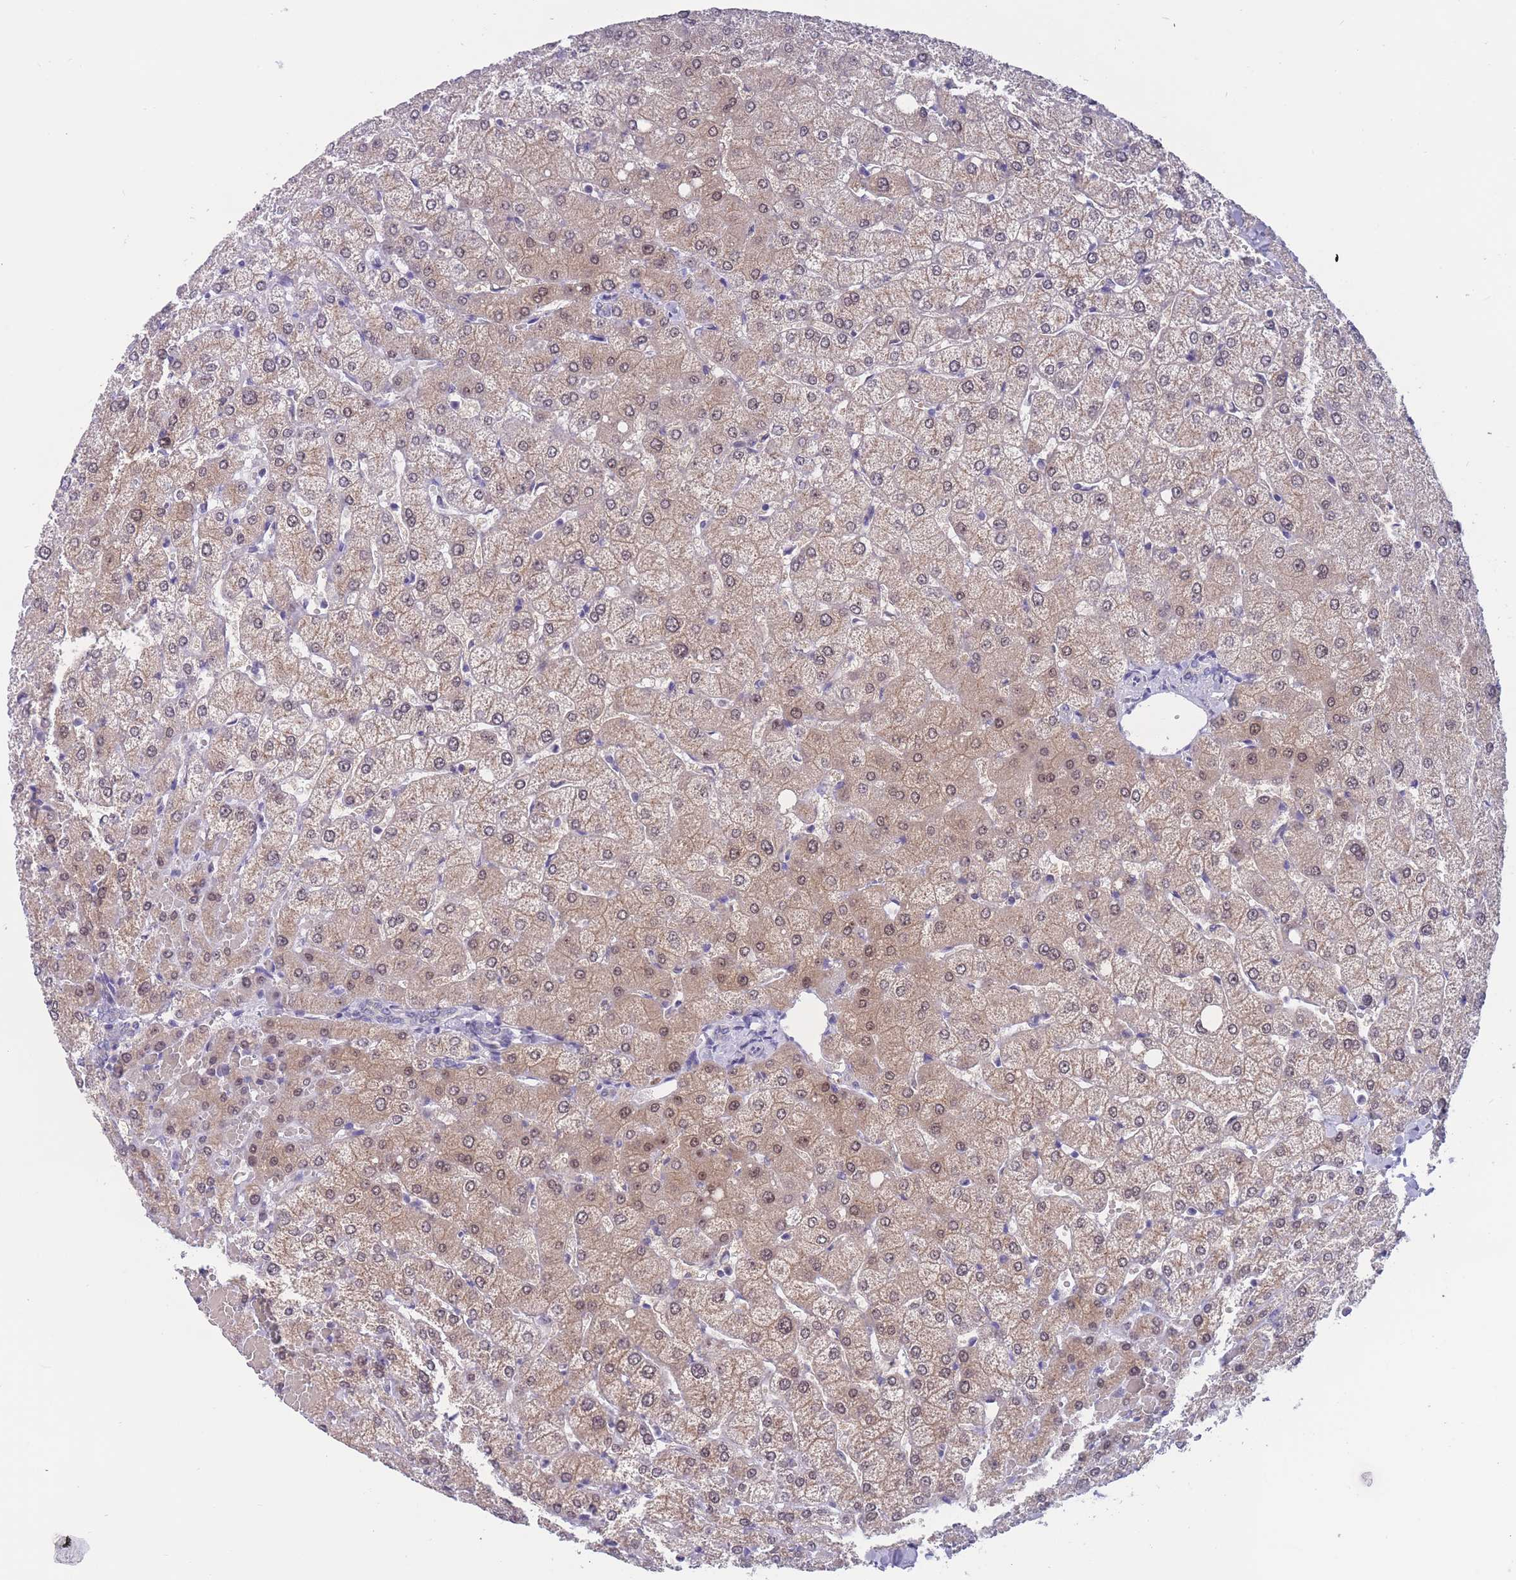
{"staining": {"intensity": "negative", "quantity": "none", "location": "none"}, "tissue": "liver", "cell_type": "Cholangiocytes", "image_type": "normal", "snomed": [{"axis": "morphology", "description": "Normal tissue, NOS"}, {"axis": "topography", "description": "Liver"}], "caption": "Immunohistochemistry of normal human liver demonstrates no staining in cholangiocytes. (DAB IHC, high magnification).", "gene": "BOP1", "patient": {"sex": "female", "age": 54}}